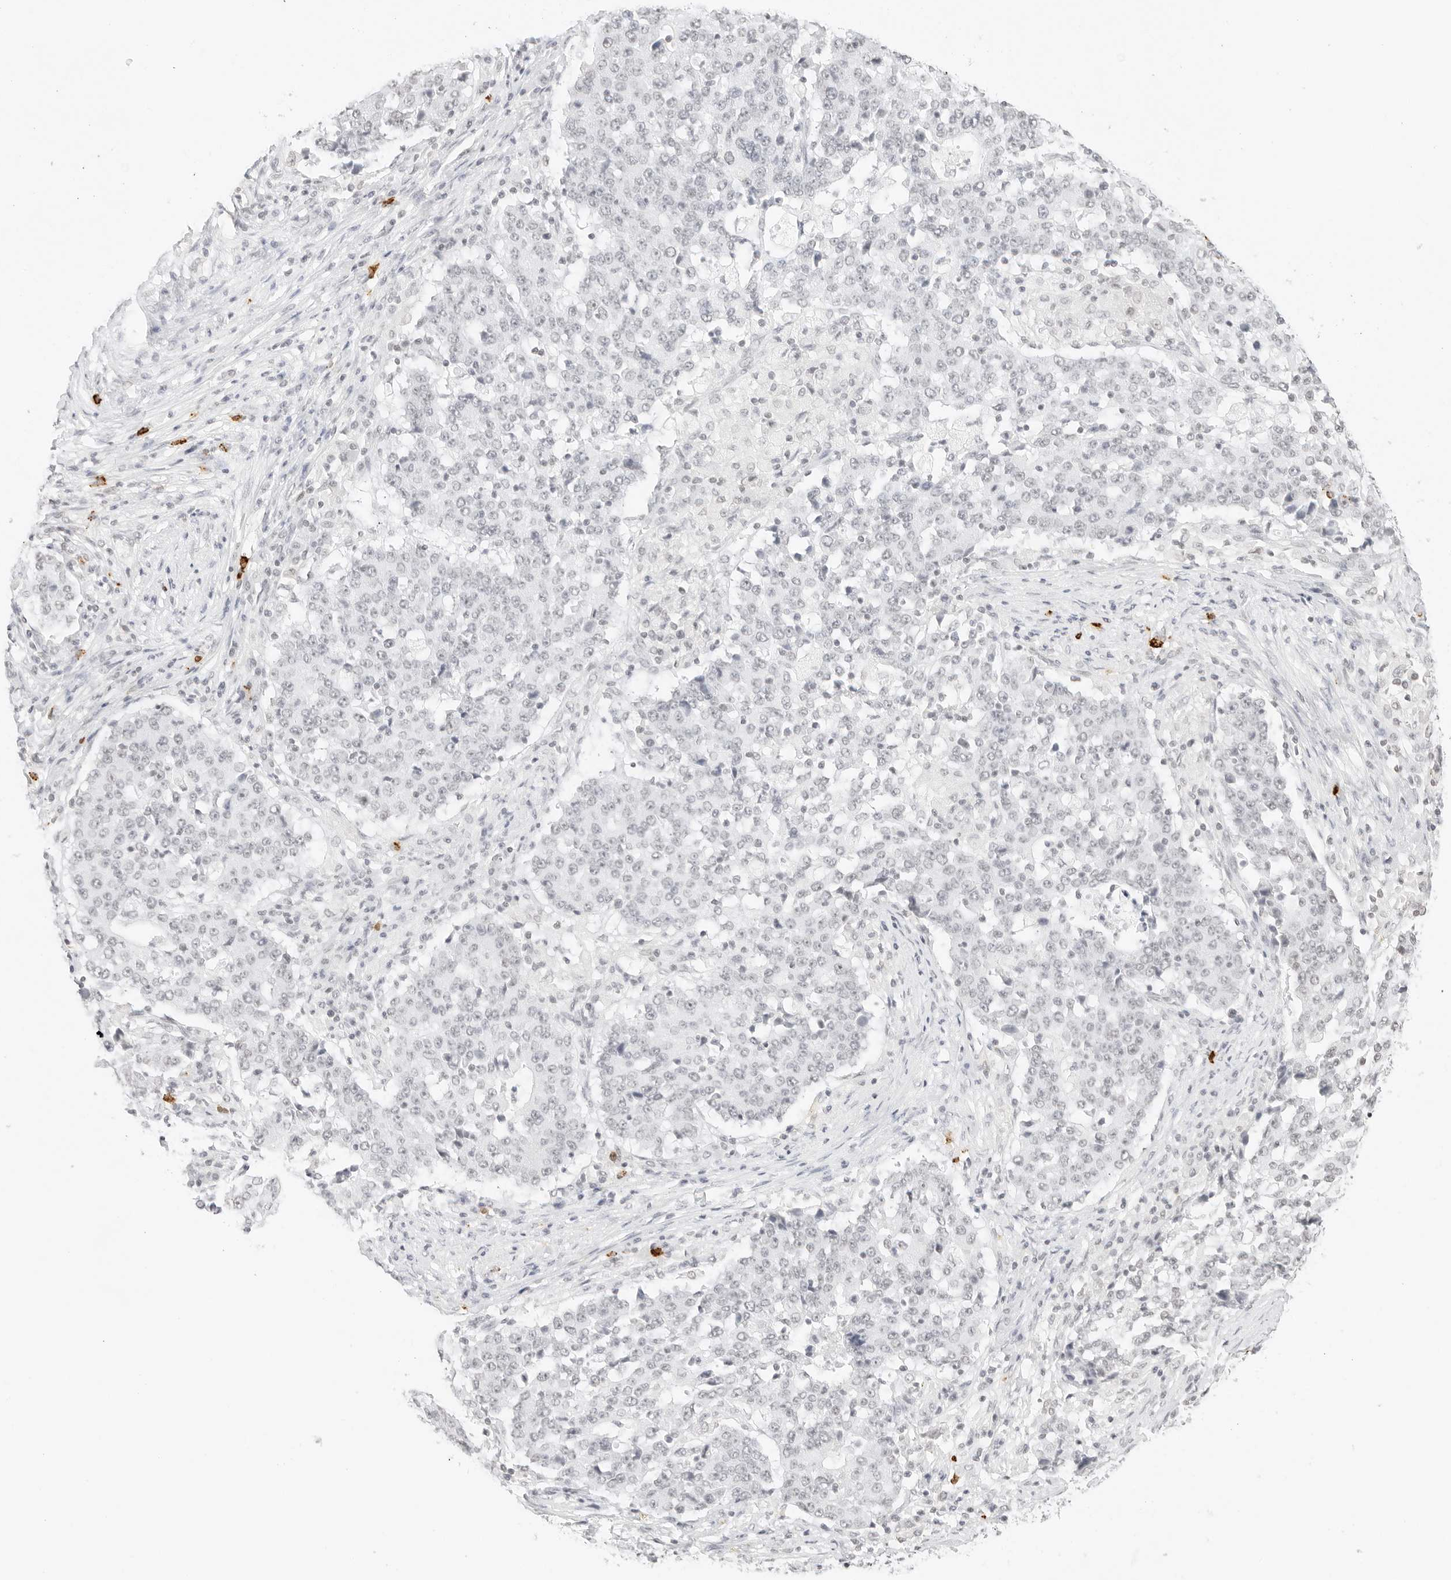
{"staining": {"intensity": "negative", "quantity": "none", "location": "none"}, "tissue": "stomach cancer", "cell_type": "Tumor cells", "image_type": "cancer", "snomed": [{"axis": "morphology", "description": "Adenocarcinoma, NOS"}, {"axis": "topography", "description": "Stomach"}], "caption": "Adenocarcinoma (stomach) stained for a protein using immunohistochemistry (IHC) displays no positivity tumor cells.", "gene": "FBLN5", "patient": {"sex": "male", "age": 59}}